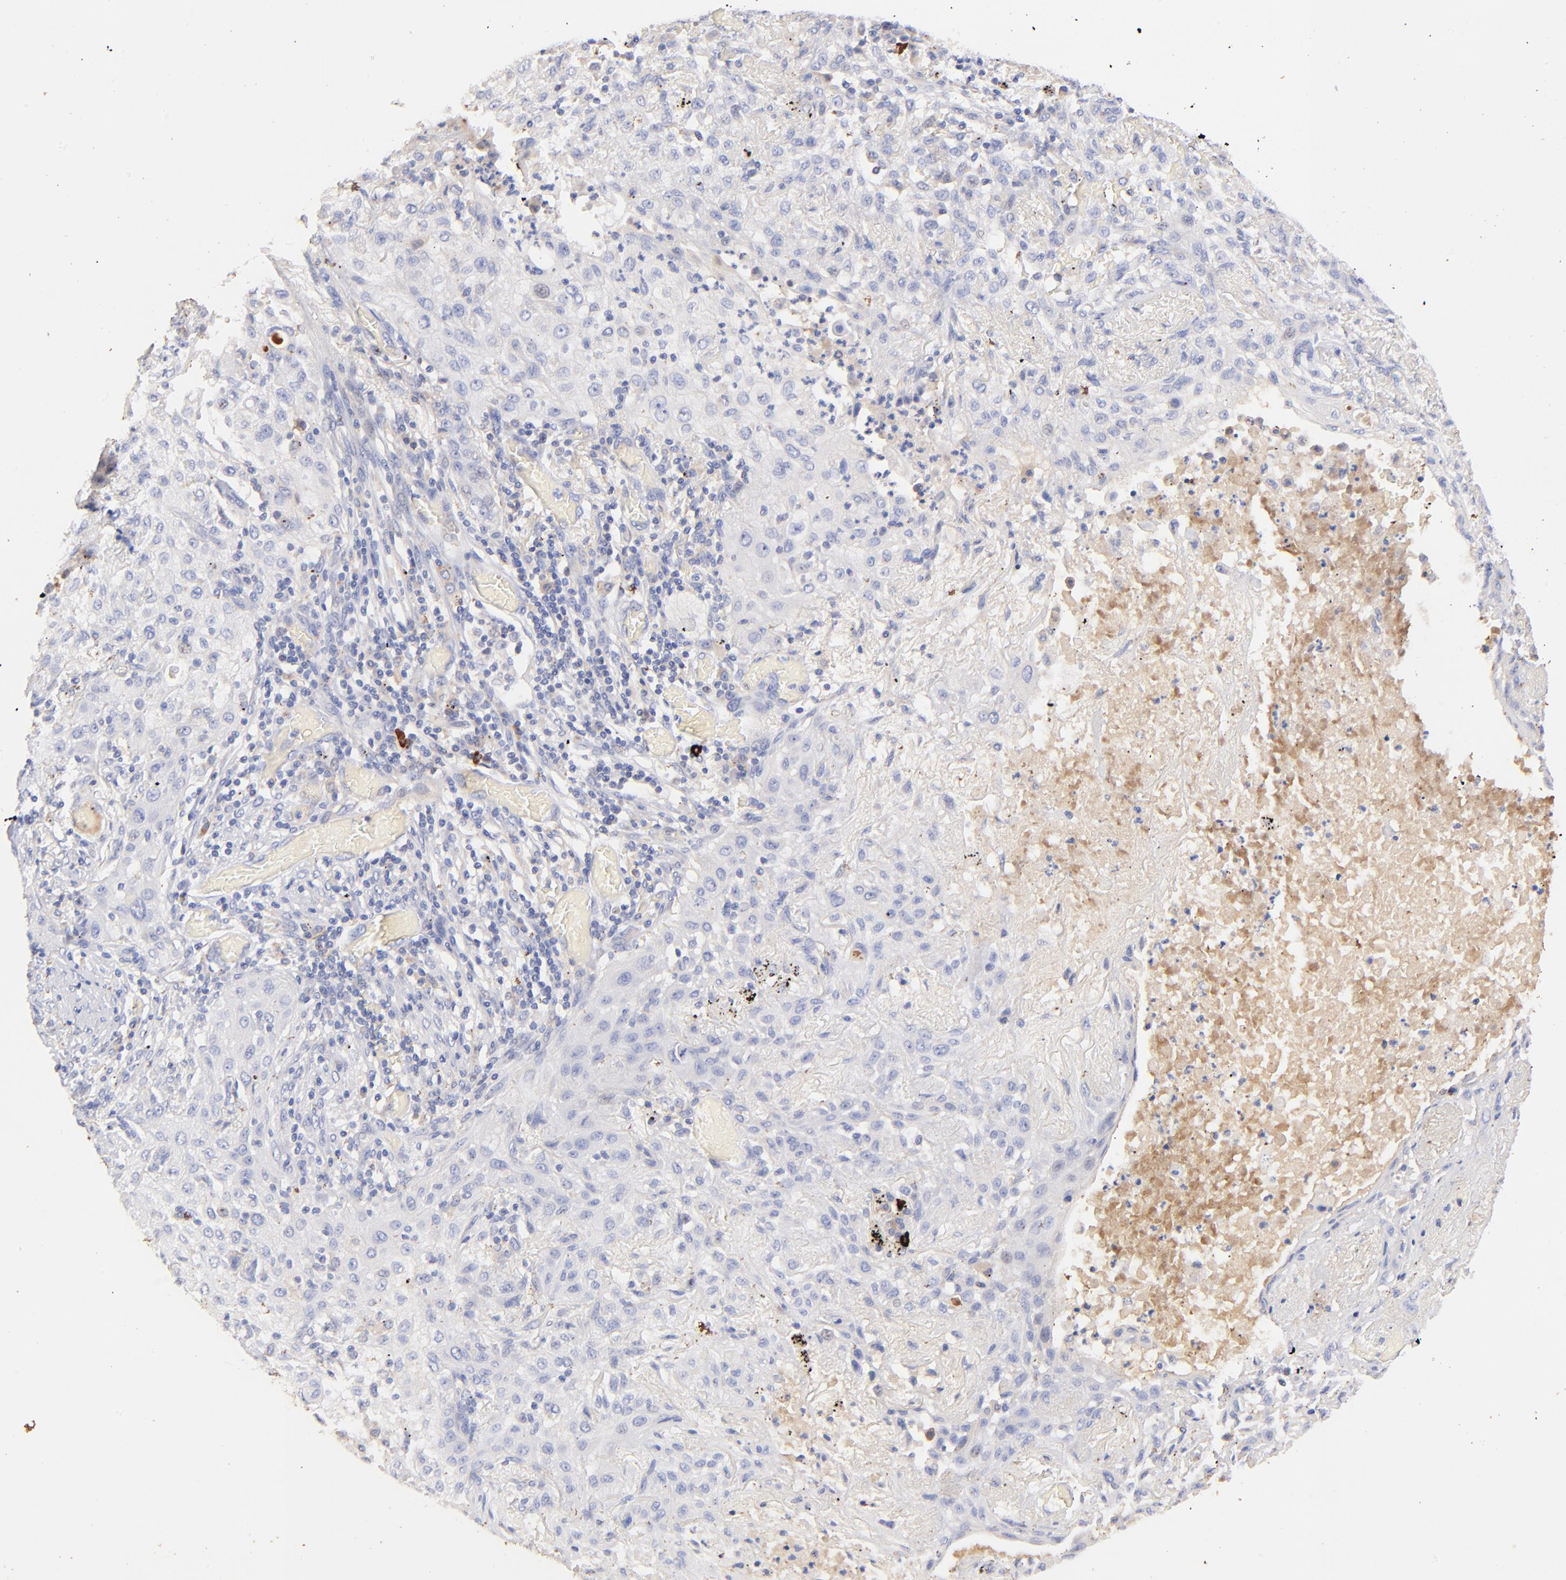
{"staining": {"intensity": "negative", "quantity": "none", "location": "none"}, "tissue": "lung cancer", "cell_type": "Tumor cells", "image_type": "cancer", "snomed": [{"axis": "morphology", "description": "Squamous cell carcinoma, NOS"}, {"axis": "topography", "description": "Lung"}], "caption": "Lung cancer (squamous cell carcinoma) was stained to show a protein in brown. There is no significant staining in tumor cells. The staining was performed using DAB to visualize the protein expression in brown, while the nuclei were stained in blue with hematoxylin (Magnification: 20x).", "gene": "IGLV7-43", "patient": {"sex": "female", "age": 47}}